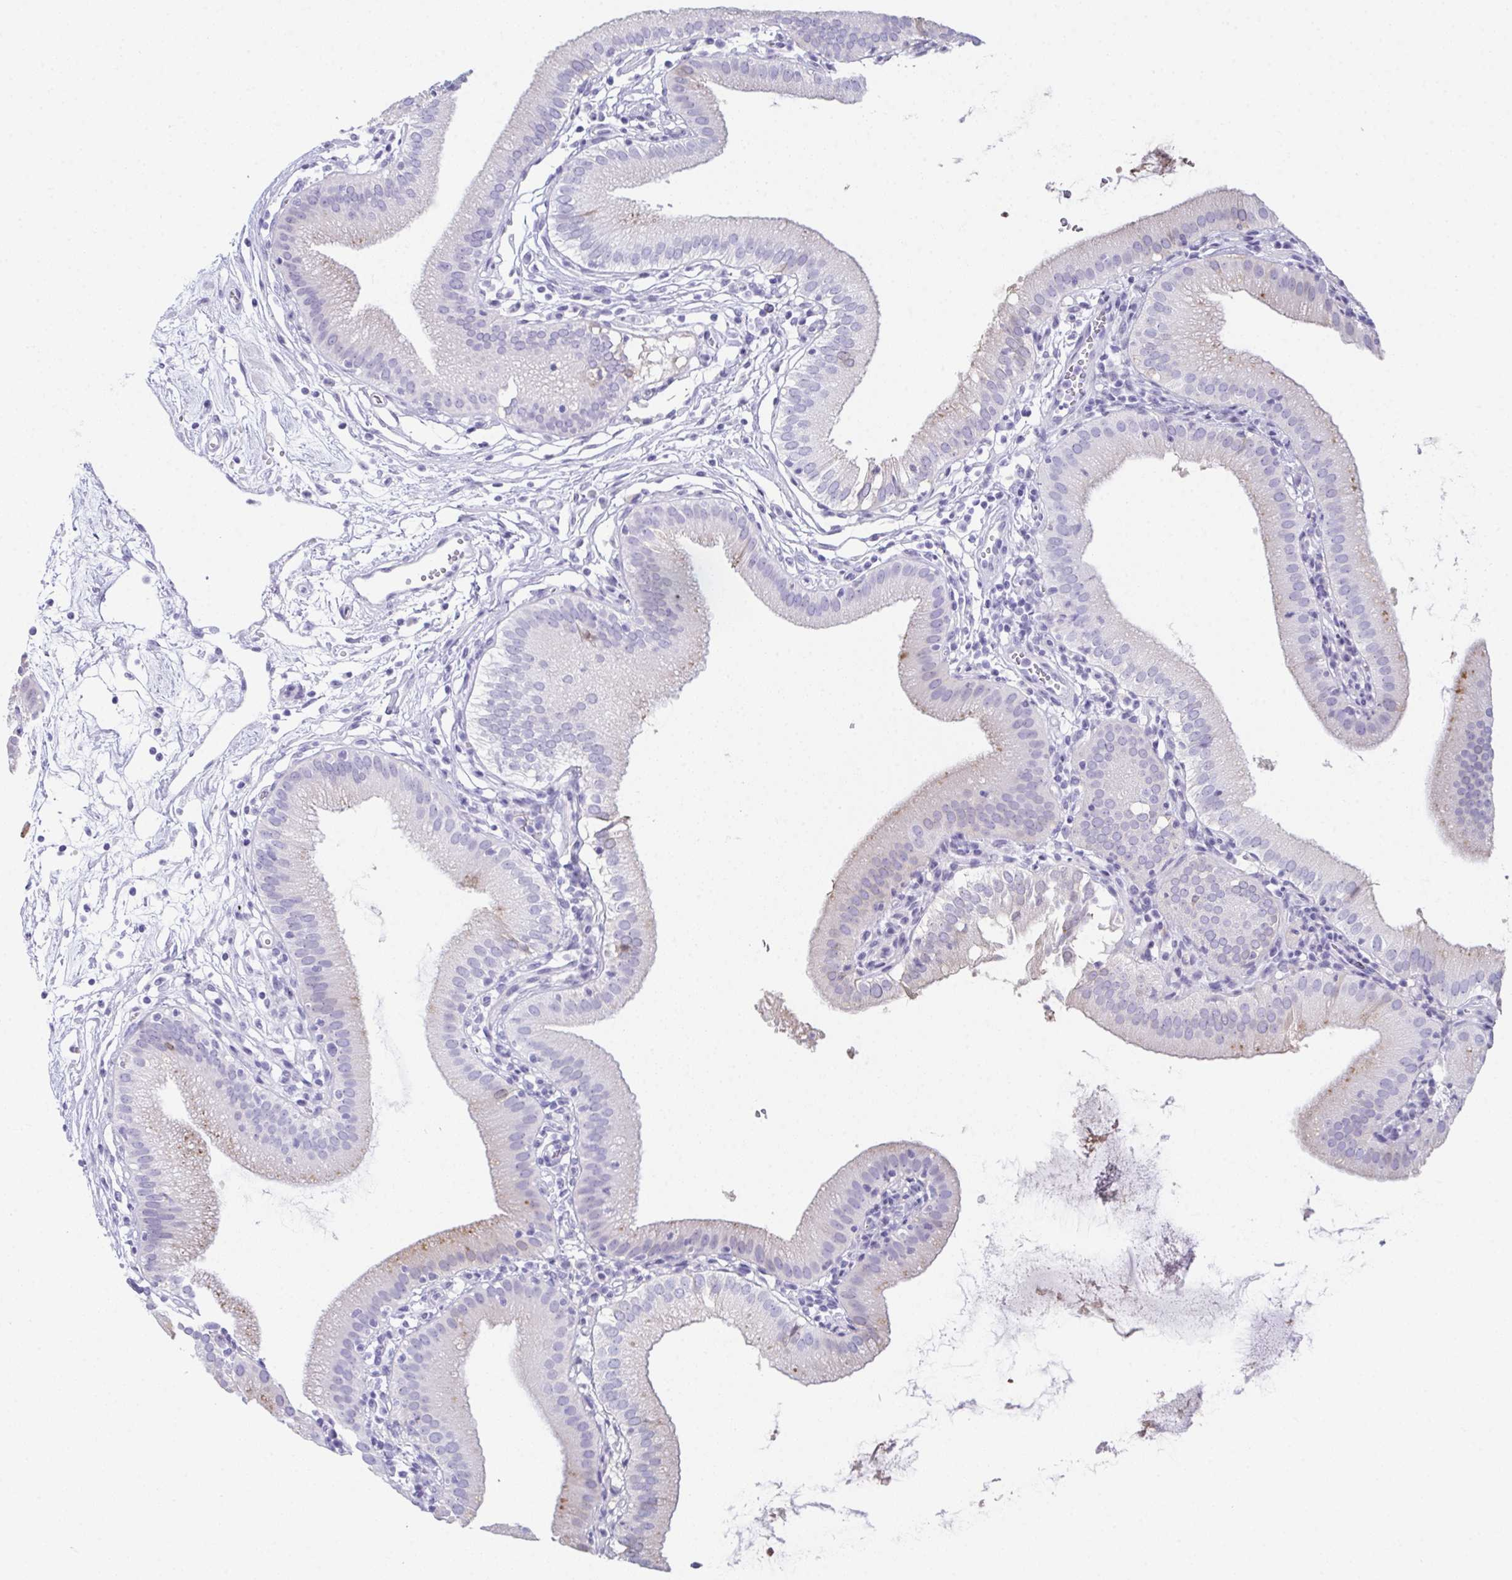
{"staining": {"intensity": "moderate", "quantity": "<25%", "location": "cytoplasmic/membranous"}, "tissue": "gallbladder", "cell_type": "Glandular cells", "image_type": "normal", "snomed": [{"axis": "morphology", "description": "Normal tissue, NOS"}, {"axis": "topography", "description": "Gallbladder"}], "caption": "Protein analysis of unremarkable gallbladder reveals moderate cytoplasmic/membranous positivity in approximately <25% of glandular cells.", "gene": "TEX19", "patient": {"sex": "female", "age": 65}}